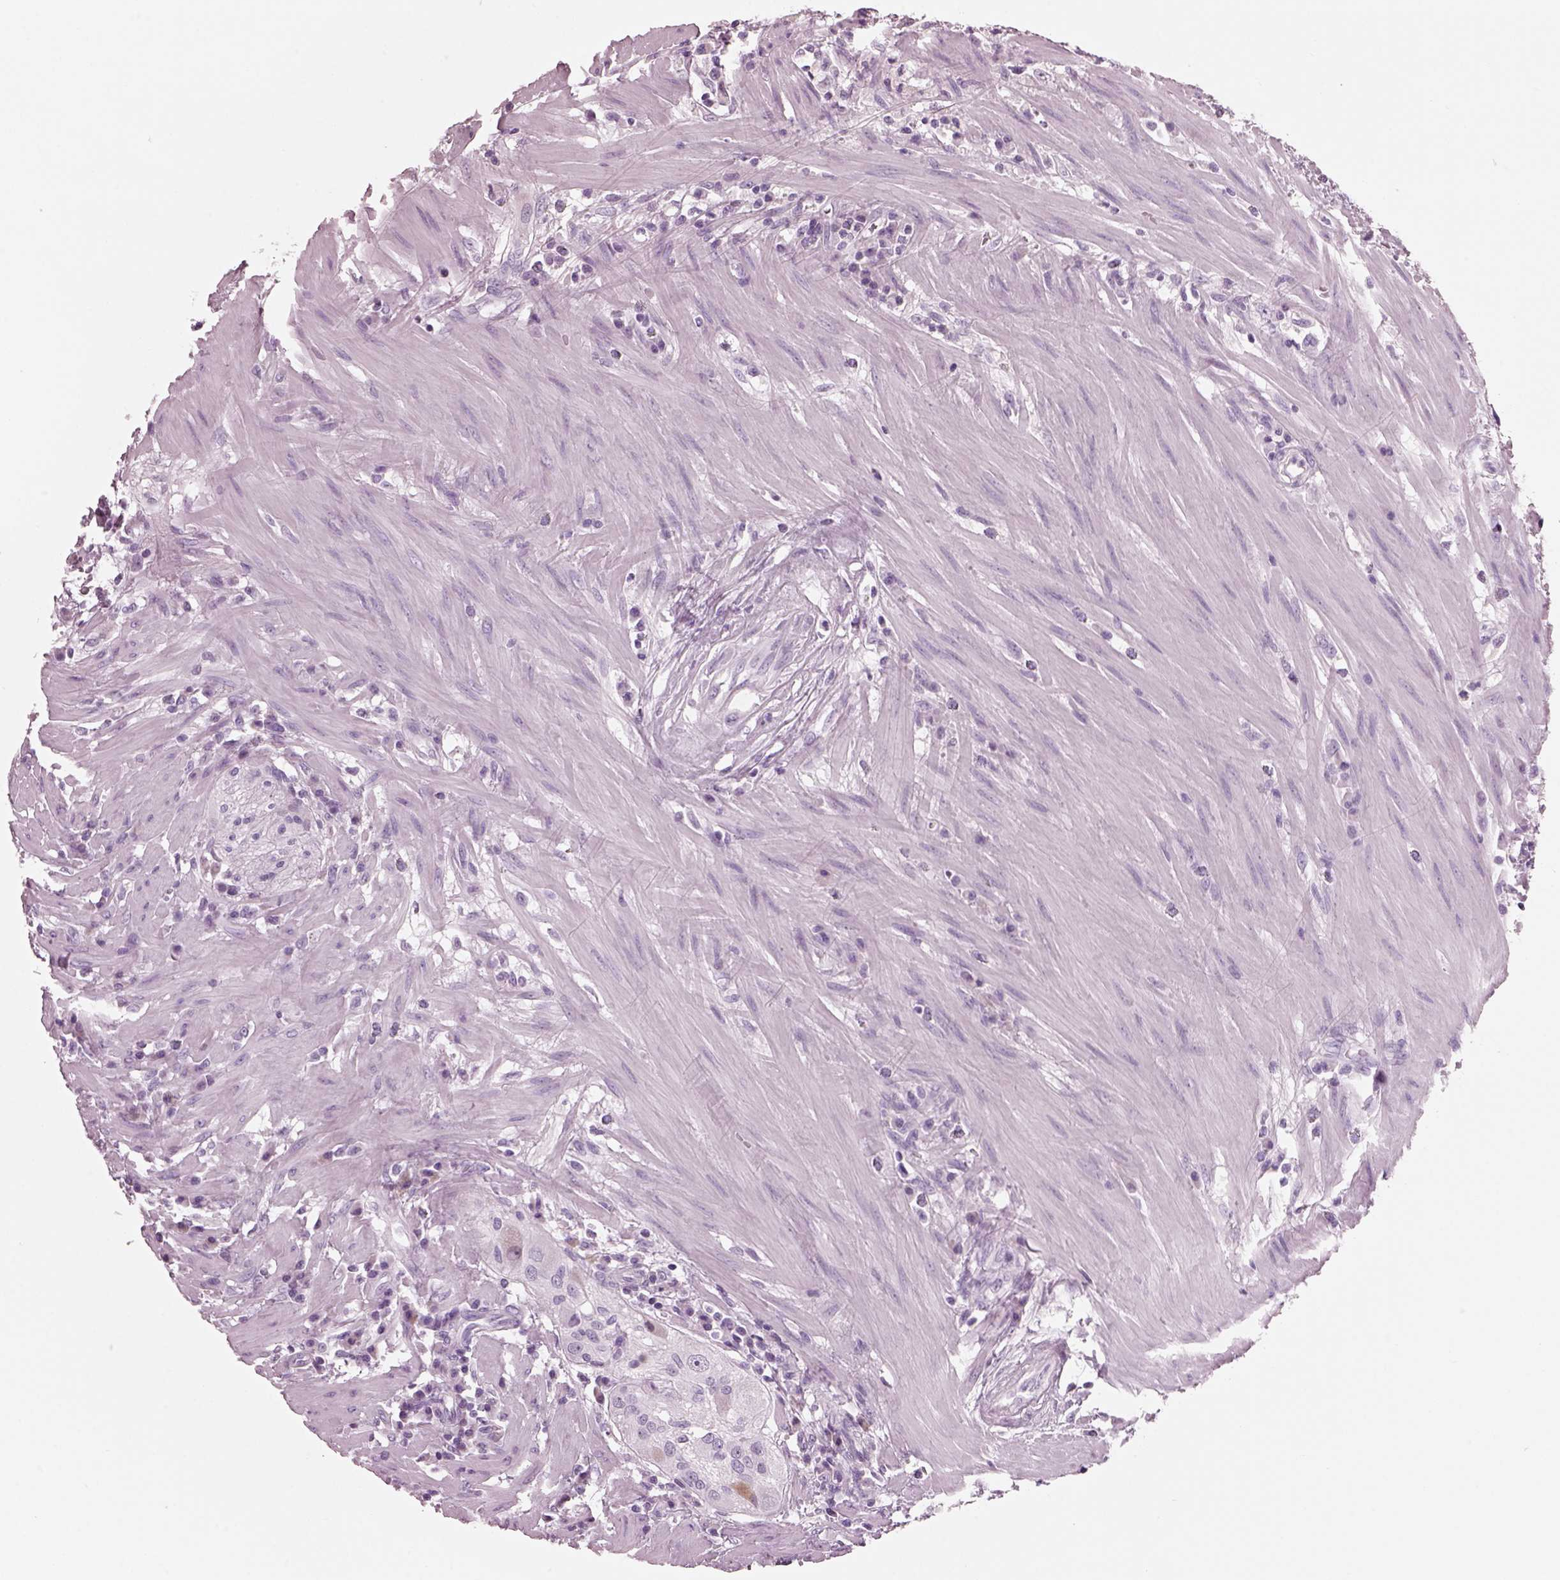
{"staining": {"intensity": "negative", "quantity": "none", "location": "none"}, "tissue": "colorectal cancer", "cell_type": "Tumor cells", "image_type": "cancer", "snomed": [{"axis": "morphology", "description": "Adenocarcinoma, NOS"}, {"axis": "topography", "description": "Colon"}], "caption": "A high-resolution micrograph shows immunohistochemistry staining of colorectal cancer, which shows no significant expression in tumor cells. (Immunohistochemistry, brightfield microscopy, high magnification).", "gene": "HYDIN", "patient": {"sex": "male", "age": 57}}